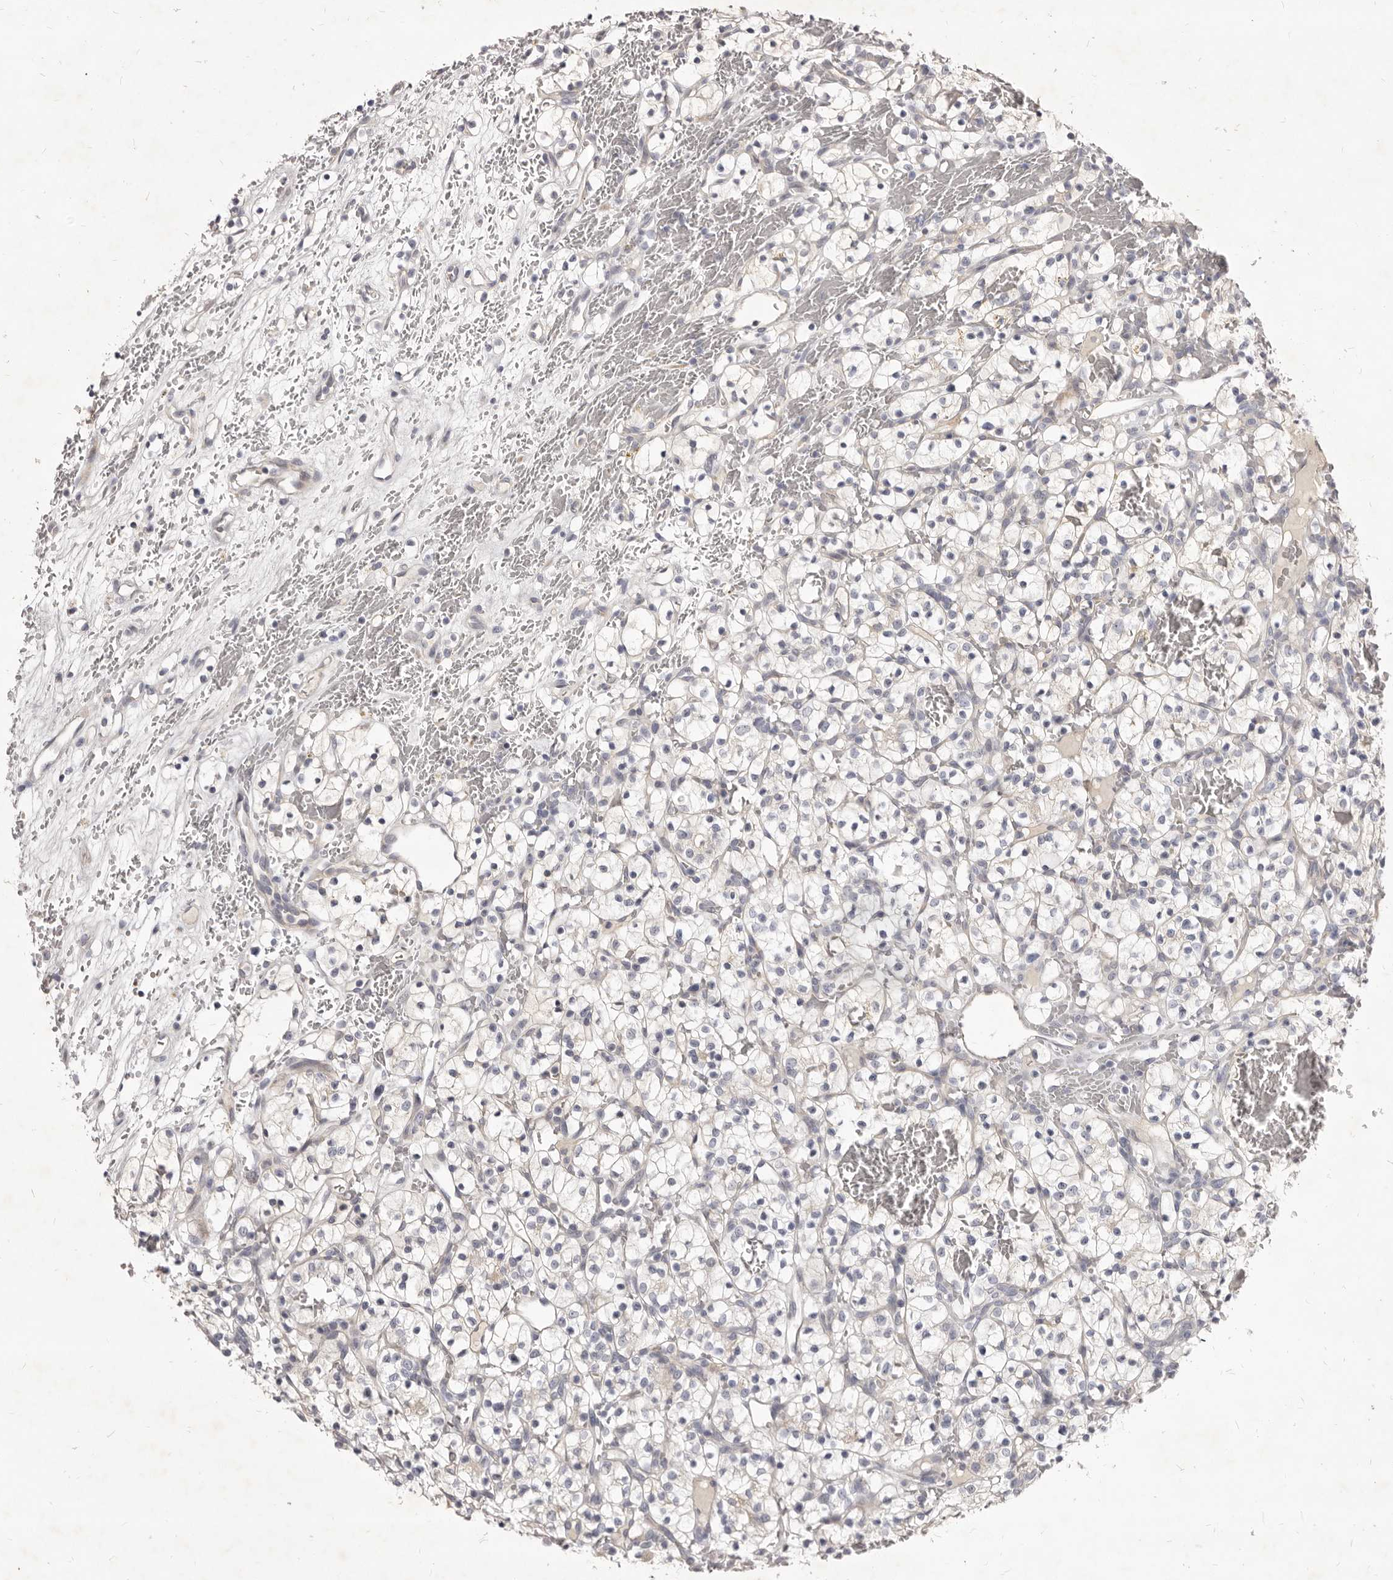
{"staining": {"intensity": "negative", "quantity": "none", "location": "none"}, "tissue": "renal cancer", "cell_type": "Tumor cells", "image_type": "cancer", "snomed": [{"axis": "morphology", "description": "Adenocarcinoma, NOS"}, {"axis": "topography", "description": "Kidney"}], "caption": "Human renal adenocarcinoma stained for a protein using immunohistochemistry (IHC) shows no positivity in tumor cells.", "gene": "KIF2B", "patient": {"sex": "female", "age": 57}}